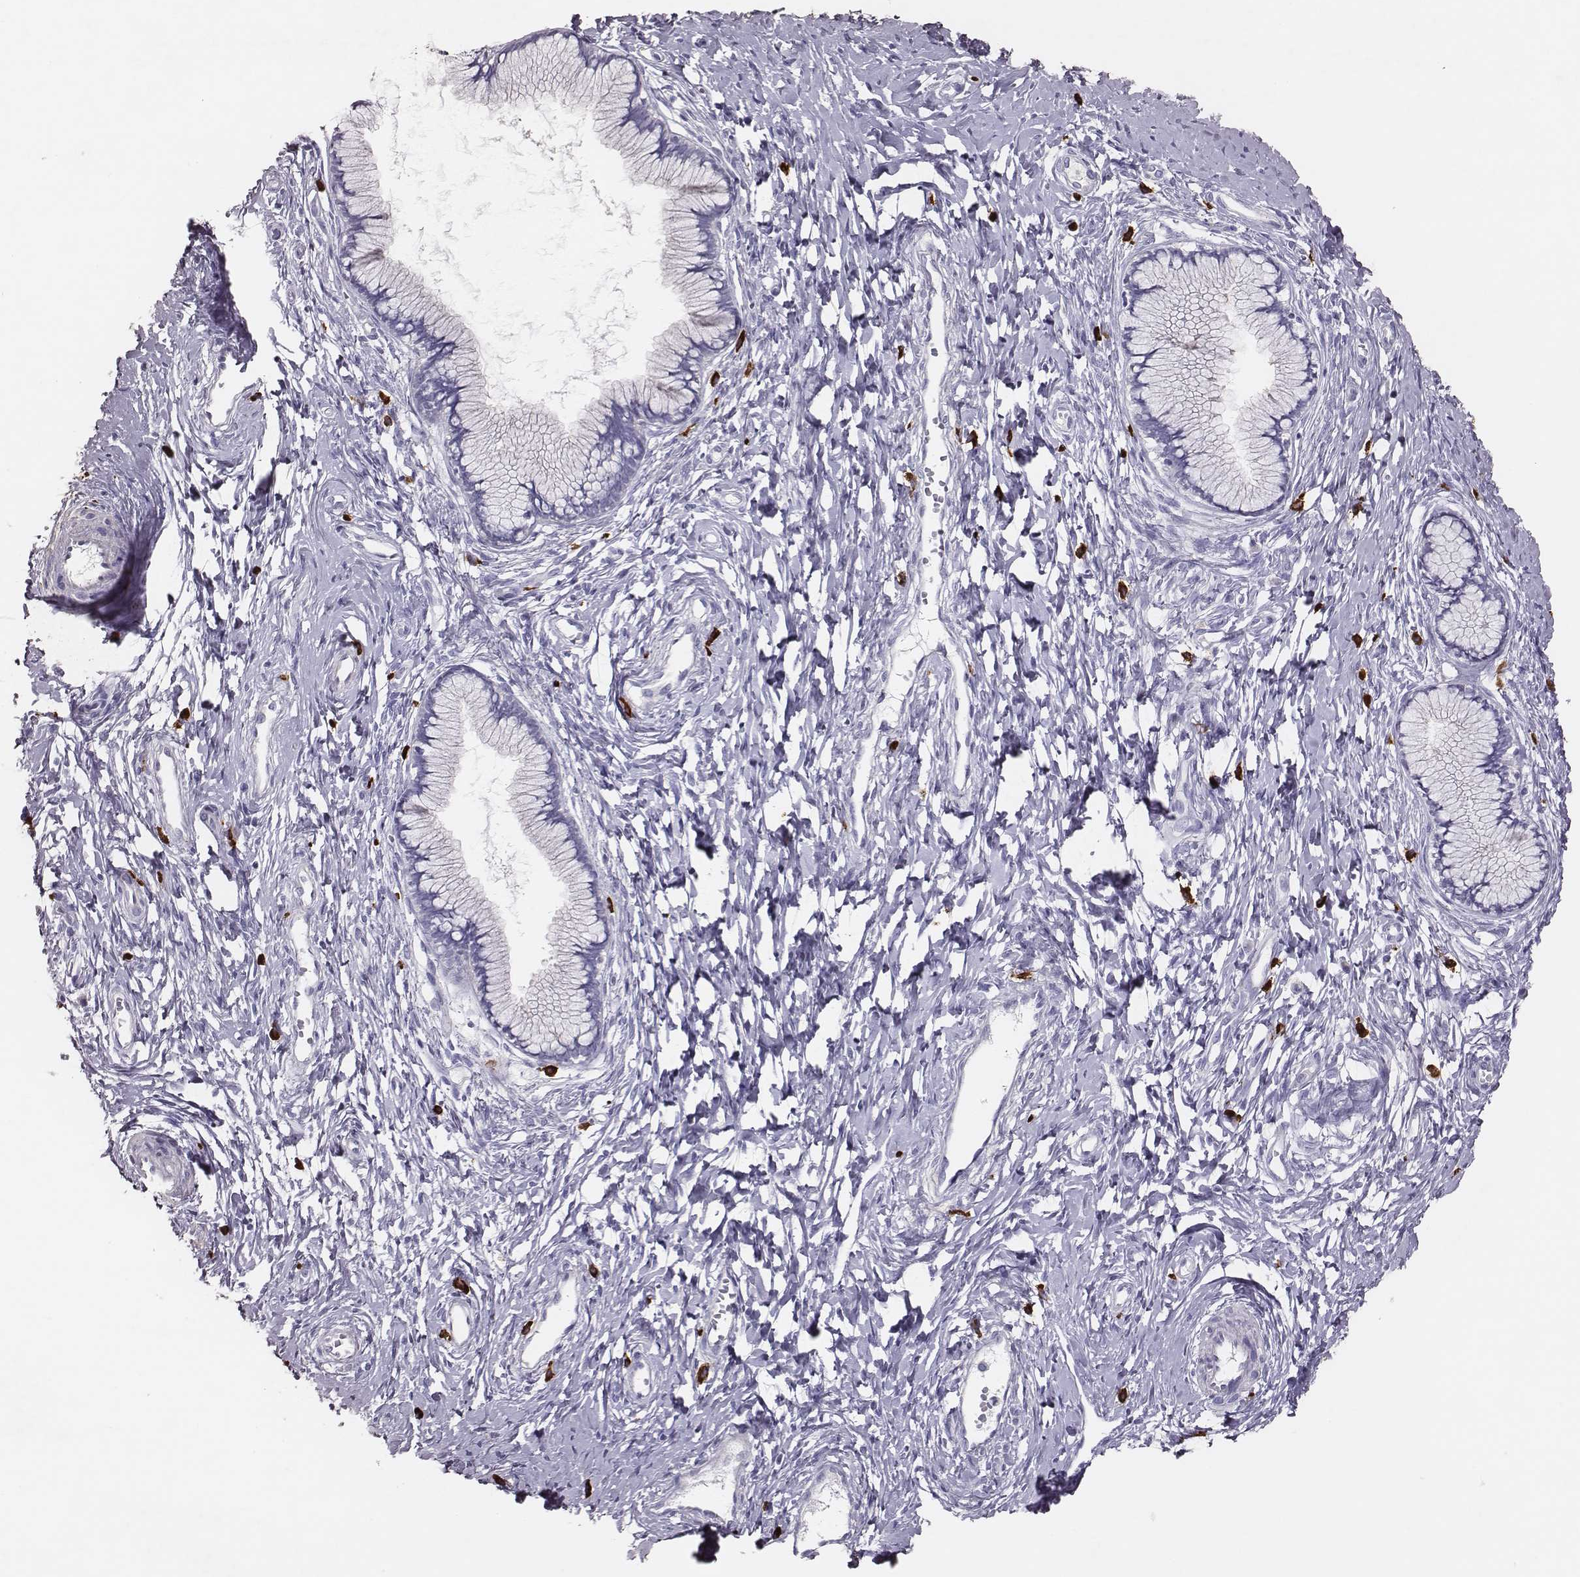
{"staining": {"intensity": "negative", "quantity": "none", "location": "none"}, "tissue": "cervix", "cell_type": "Glandular cells", "image_type": "normal", "snomed": [{"axis": "morphology", "description": "Normal tissue, NOS"}, {"axis": "topography", "description": "Cervix"}], "caption": "Immunohistochemistry of benign human cervix shows no staining in glandular cells.", "gene": "P2RY10", "patient": {"sex": "female", "age": 40}}